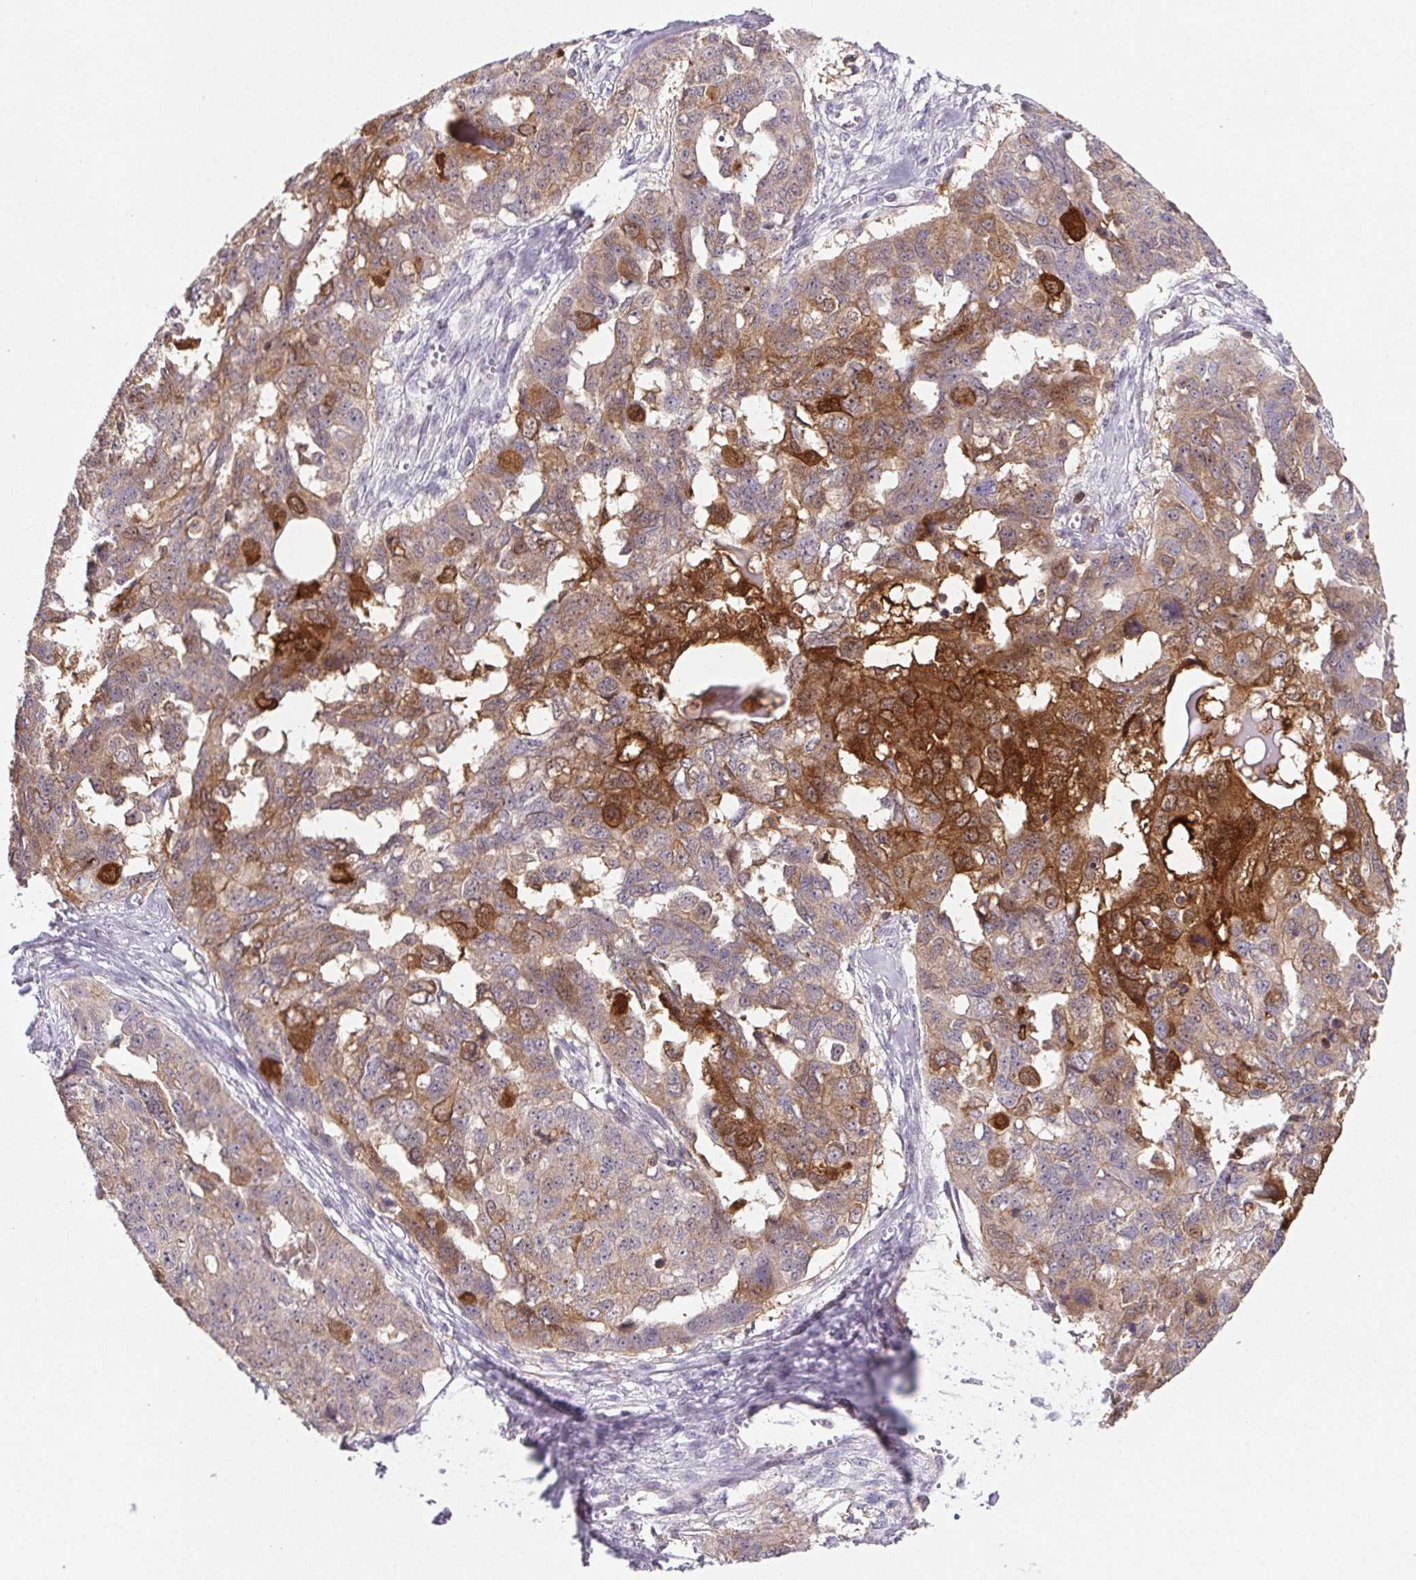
{"staining": {"intensity": "strong", "quantity": "<25%", "location": "cytoplasmic/membranous"}, "tissue": "ovarian cancer", "cell_type": "Tumor cells", "image_type": "cancer", "snomed": [{"axis": "morphology", "description": "Carcinoma, endometroid"}, {"axis": "topography", "description": "Ovary"}], "caption": "Immunohistochemistry (DAB (3,3'-diaminobenzidine)) staining of endometroid carcinoma (ovarian) reveals strong cytoplasmic/membranous protein positivity in approximately <25% of tumor cells.", "gene": "GBP1", "patient": {"sex": "female", "age": 70}}